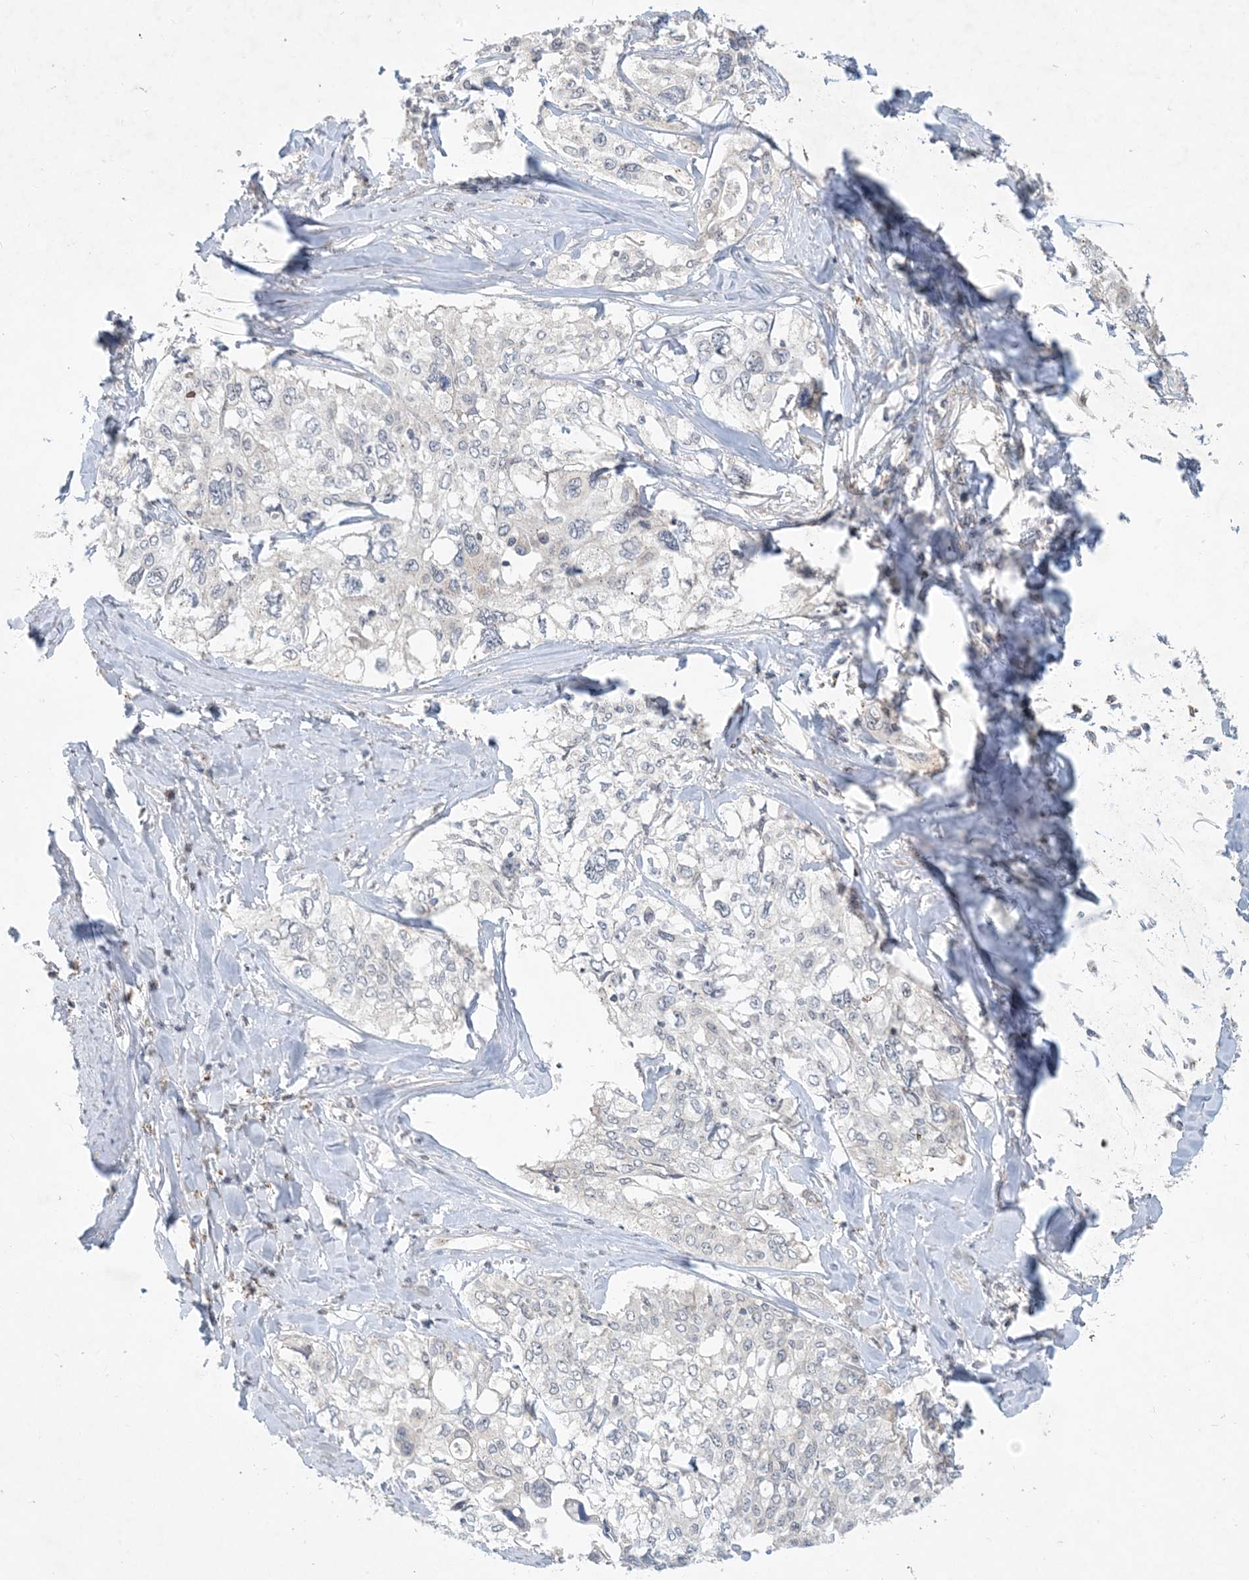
{"staining": {"intensity": "negative", "quantity": "none", "location": "none"}, "tissue": "cervical cancer", "cell_type": "Tumor cells", "image_type": "cancer", "snomed": [{"axis": "morphology", "description": "Squamous cell carcinoma, NOS"}, {"axis": "topography", "description": "Cervix"}], "caption": "The image demonstrates no significant staining in tumor cells of cervical cancer (squamous cell carcinoma).", "gene": "CCDC14", "patient": {"sex": "female", "age": 31}}